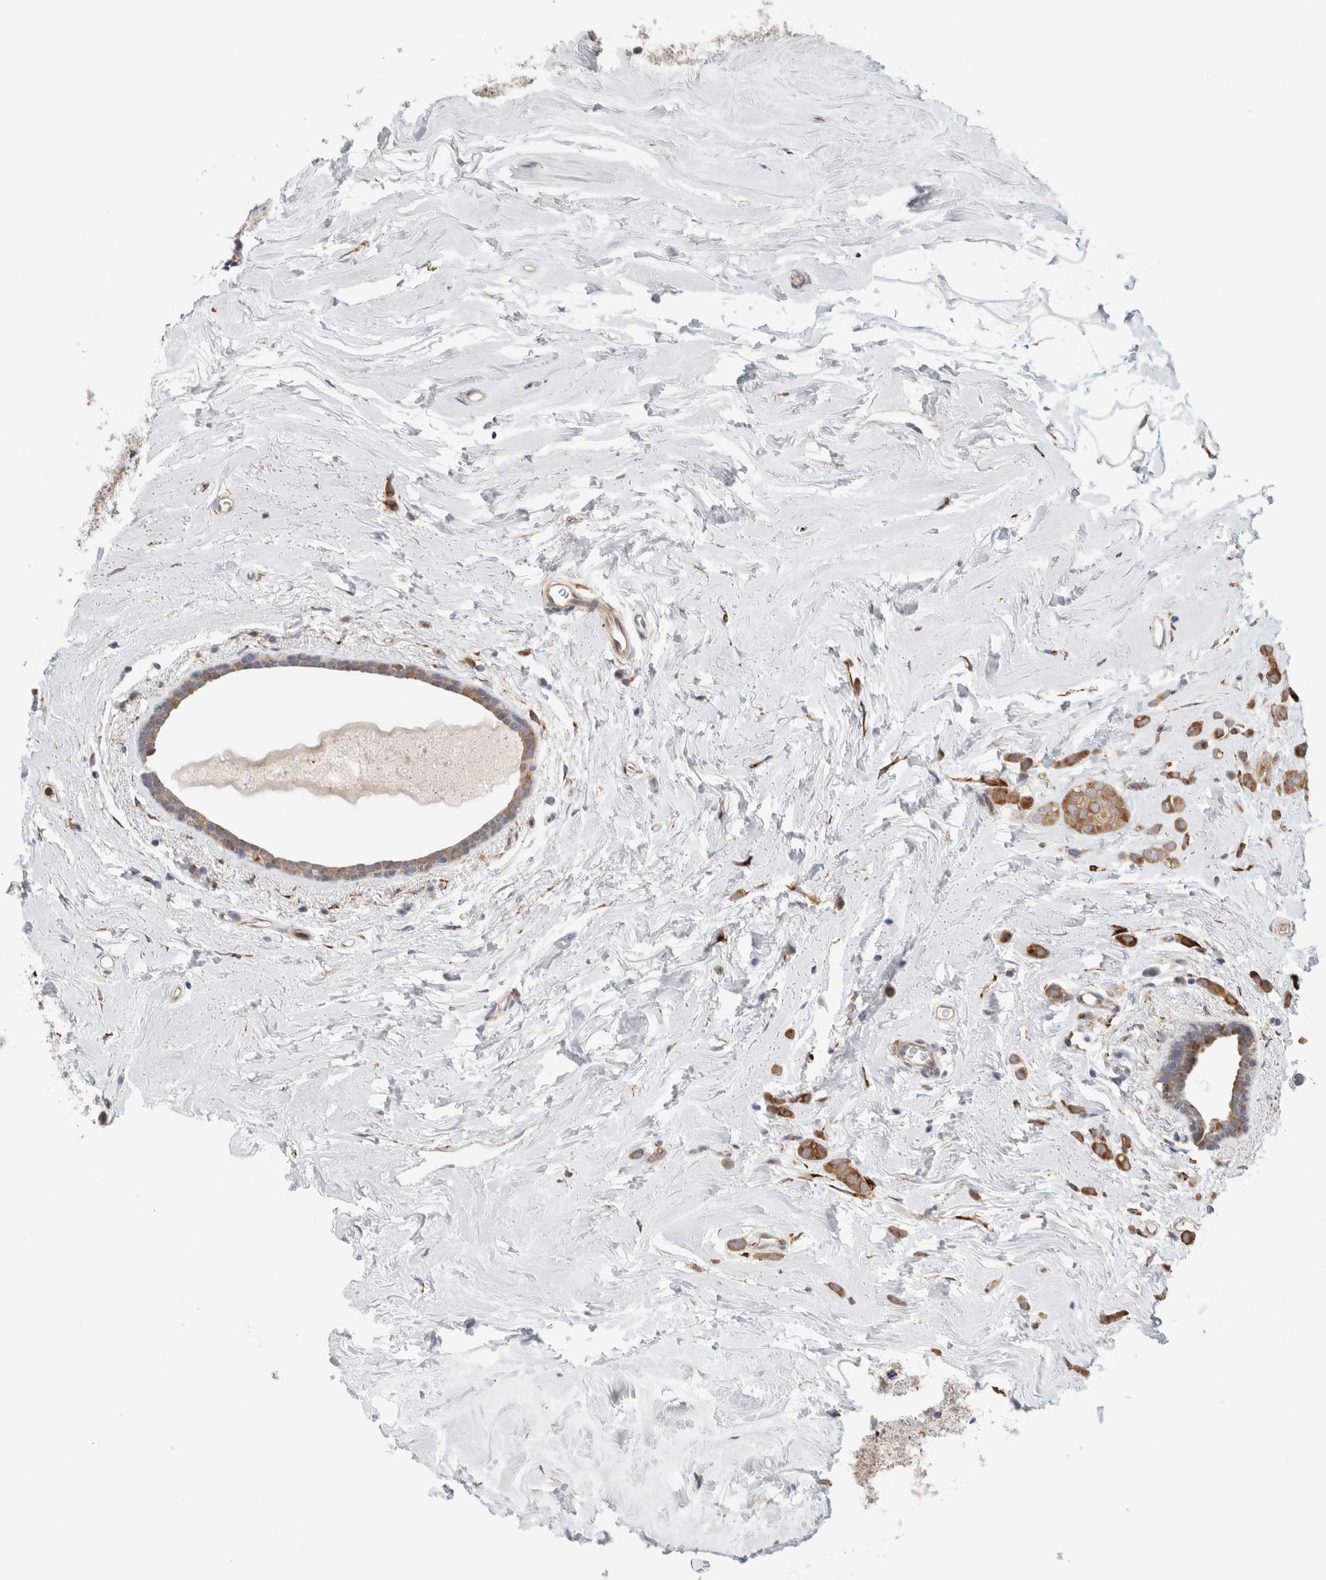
{"staining": {"intensity": "moderate", "quantity": ">75%", "location": "cytoplasmic/membranous"}, "tissue": "breast cancer", "cell_type": "Tumor cells", "image_type": "cancer", "snomed": [{"axis": "morphology", "description": "Lobular carcinoma"}, {"axis": "topography", "description": "Breast"}], "caption": "This photomicrograph demonstrates immunohistochemistry staining of human breast cancer (lobular carcinoma), with medium moderate cytoplasmic/membranous staining in approximately >75% of tumor cells.", "gene": "P4HA1", "patient": {"sex": "female", "age": 47}}